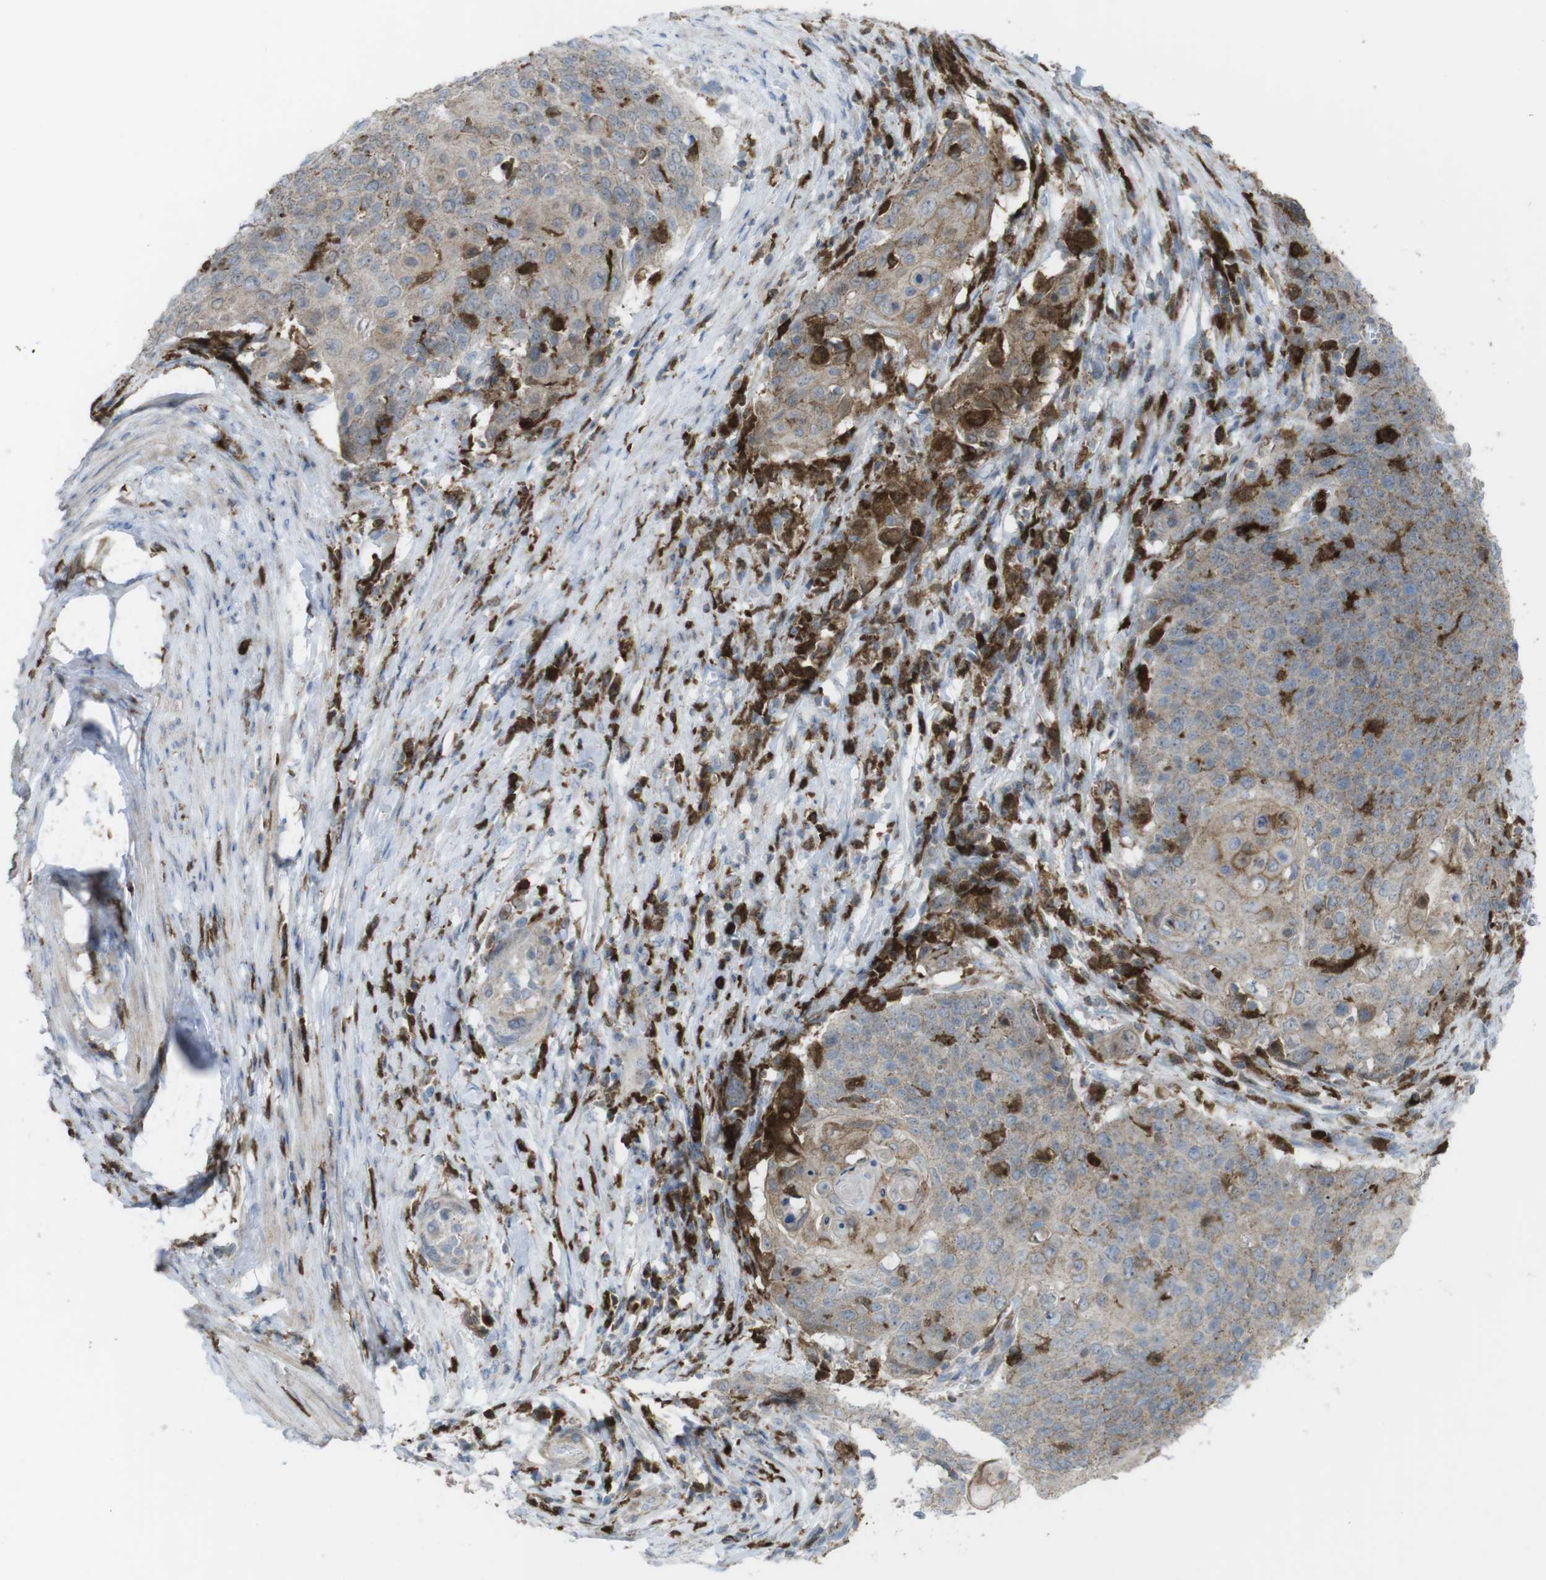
{"staining": {"intensity": "moderate", "quantity": ">75%", "location": "cytoplasmic/membranous"}, "tissue": "cervical cancer", "cell_type": "Tumor cells", "image_type": "cancer", "snomed": [{"axis": "morphology", "description": "Squamous cell carcinoma, NOS"}, {"axis": "topography", "description": "Cervix"}], "caption": "Cervical squamous cell carcinoma stained for a protein (brown) exhibits moderate cytoplasmic/membranous positive expression in approximately >75% of tumor cells.", "gene": "PRKCD", "patient": {"sex": "female", "age": 39}}